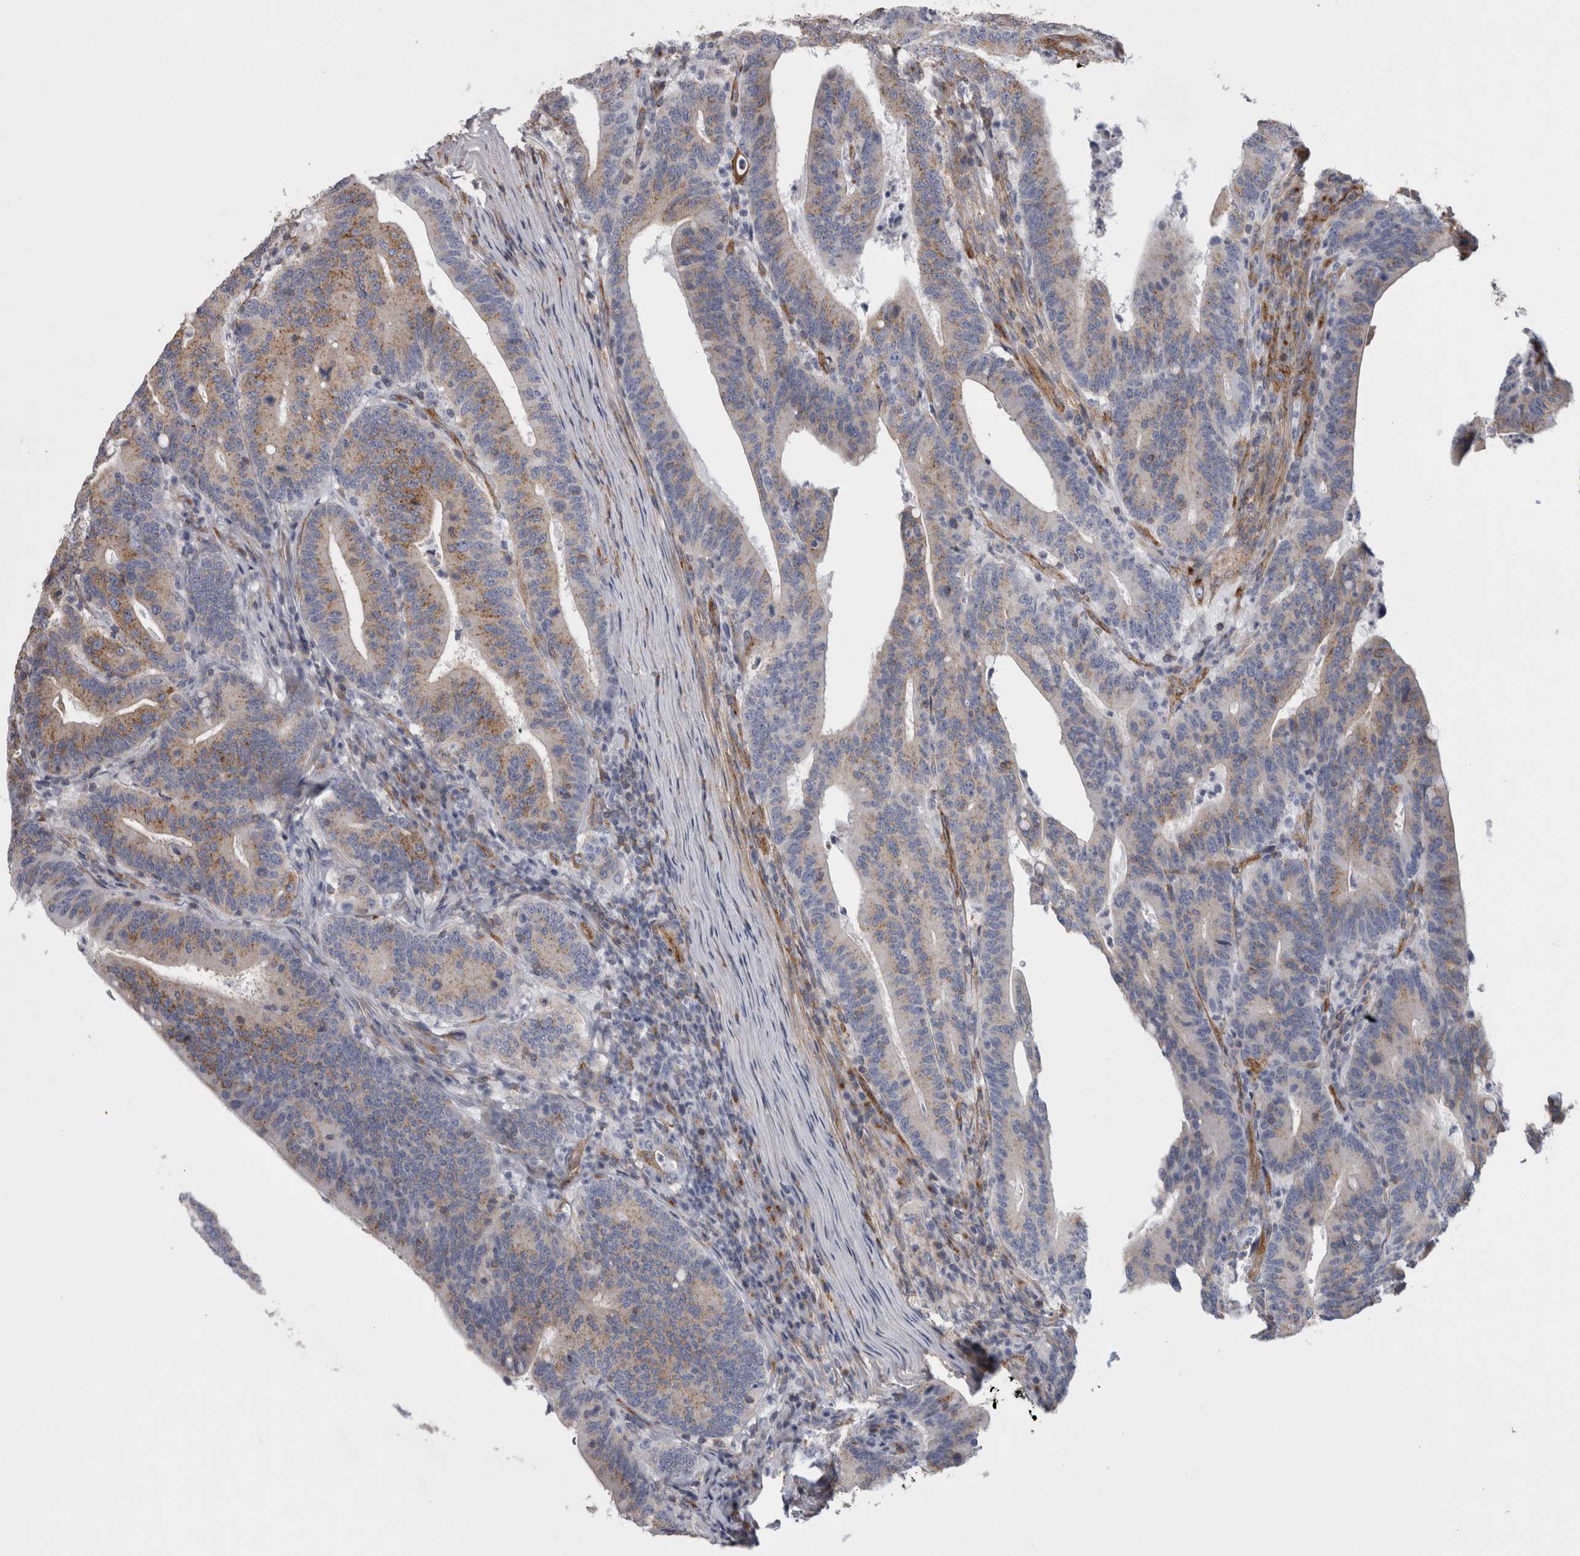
{"staining": {"intensity": "moderate", "quantity": "25%-75%", "location": "cytoplasmic/membranous"}, "tissue": "colorectal cancer", "cell_type": "Tumor cells", "image_type": "cancer", "snomed": [{"axis": "morphology", "description": "Adenocarcinoma, NOS"}, {"axis": "topography", "description": "Colon"}], "caption": "Brown immunohistochemical staining in colorectal cancer (adenocarcinoma) displays moderate cytoplasmic/membranous expression in approximately 25%-75% of tumor cells. (Stains: DAB in brown, nuclei in blue, Microscopy: brightfield microscopy at high magnification).", "gene": "ATXN3", "patient": {"sex": "female", "age": 66}}